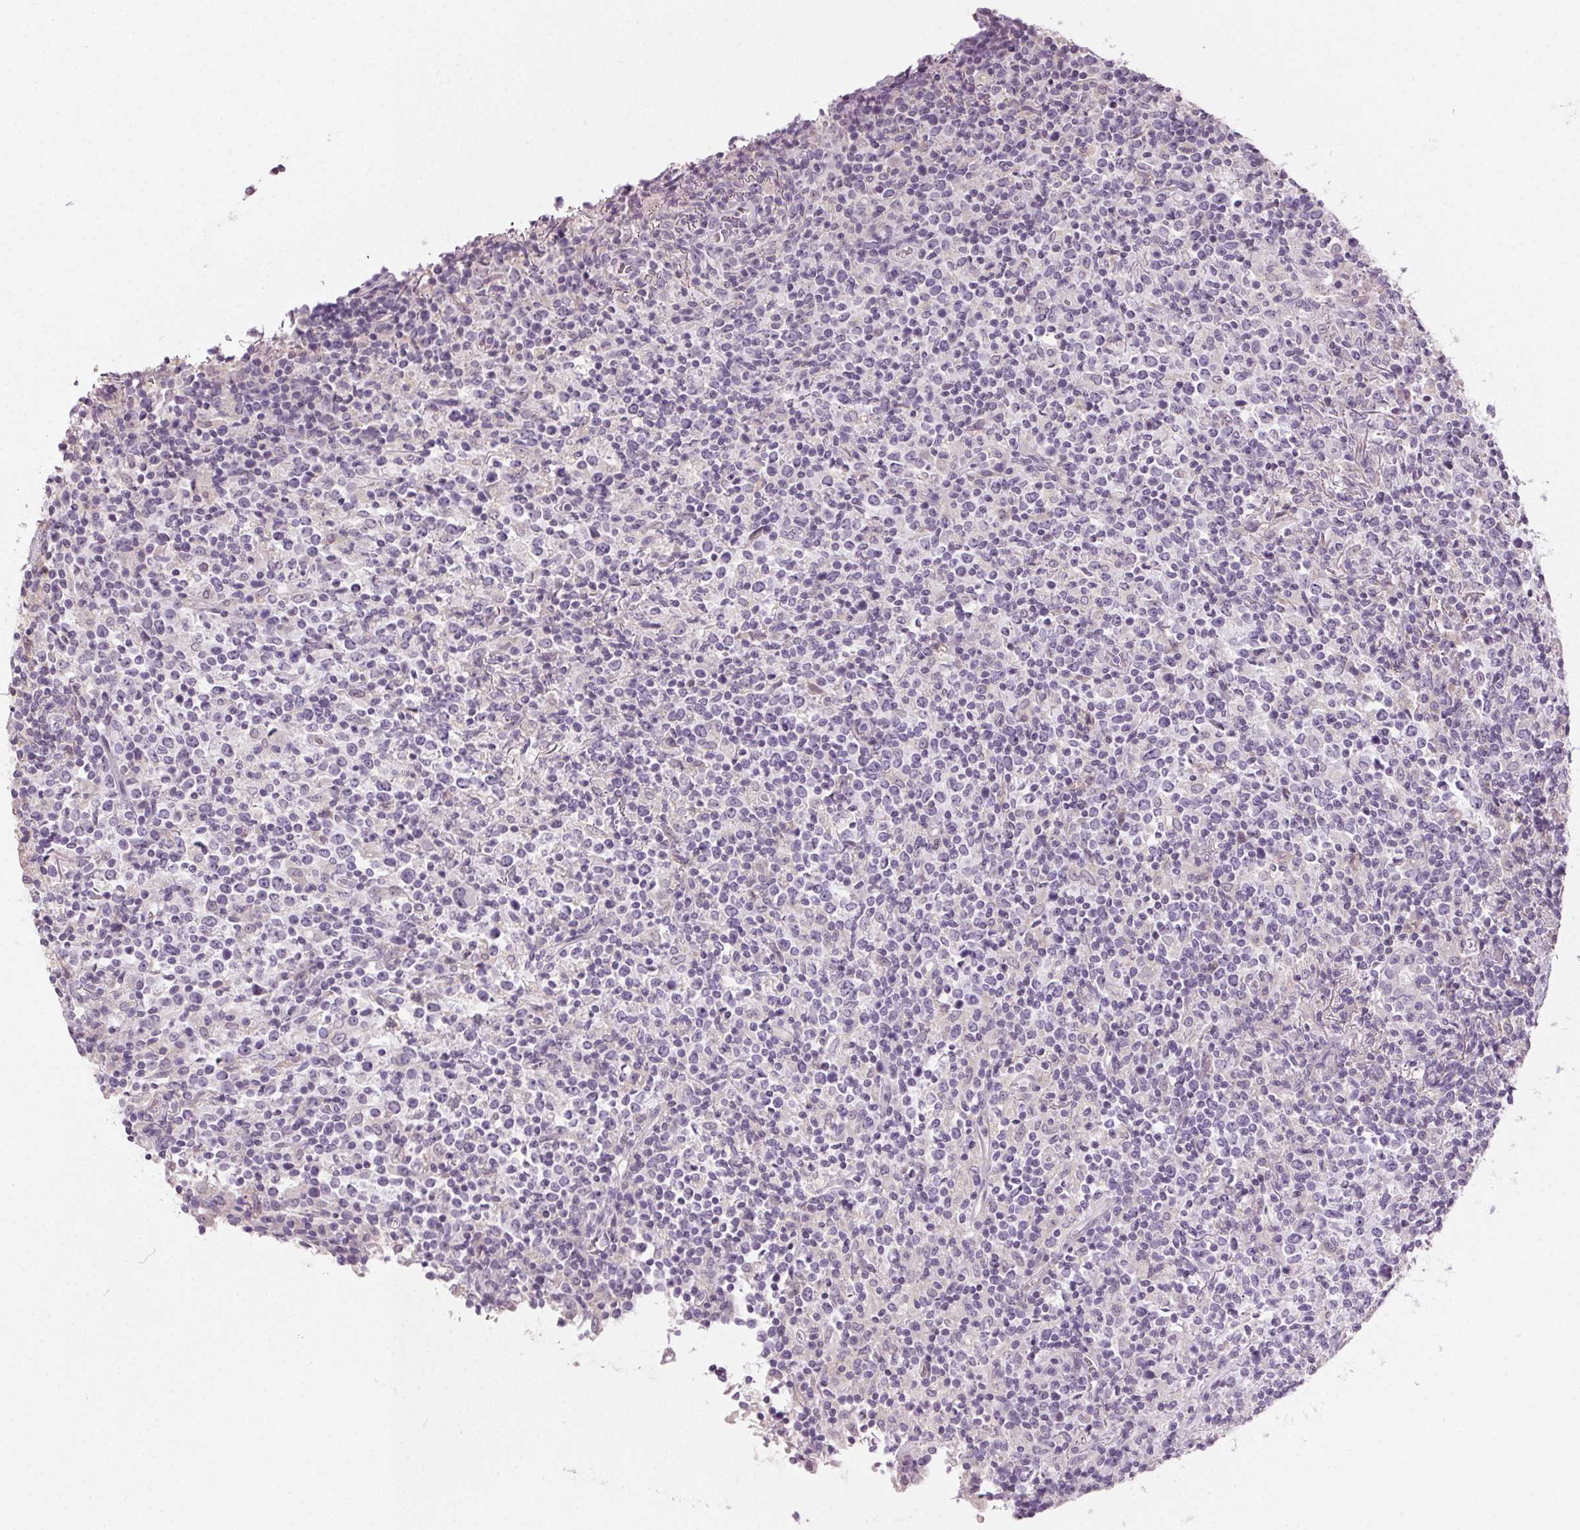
{"staining": {"intensity": "negative", "quantity": "none", "location": "none"}, "tissue": "lymphoma", "cell_type": "Tumor cells", "image_type": "cancer", "snomed": [{"axis": "morphology", "description": "Malignant lymphoma, non-Hodgkin's type, High grade"}, {"axis": "topography", "description": "Lung"}], "caption": "Immunohistochemical staining of human high-grade malignant lymphoma, non-Hodgkin's type exhibits no significant positivity in tumor cells.", "gene": "CLTRN", "patient": {"sex": "male", "age": 79}}